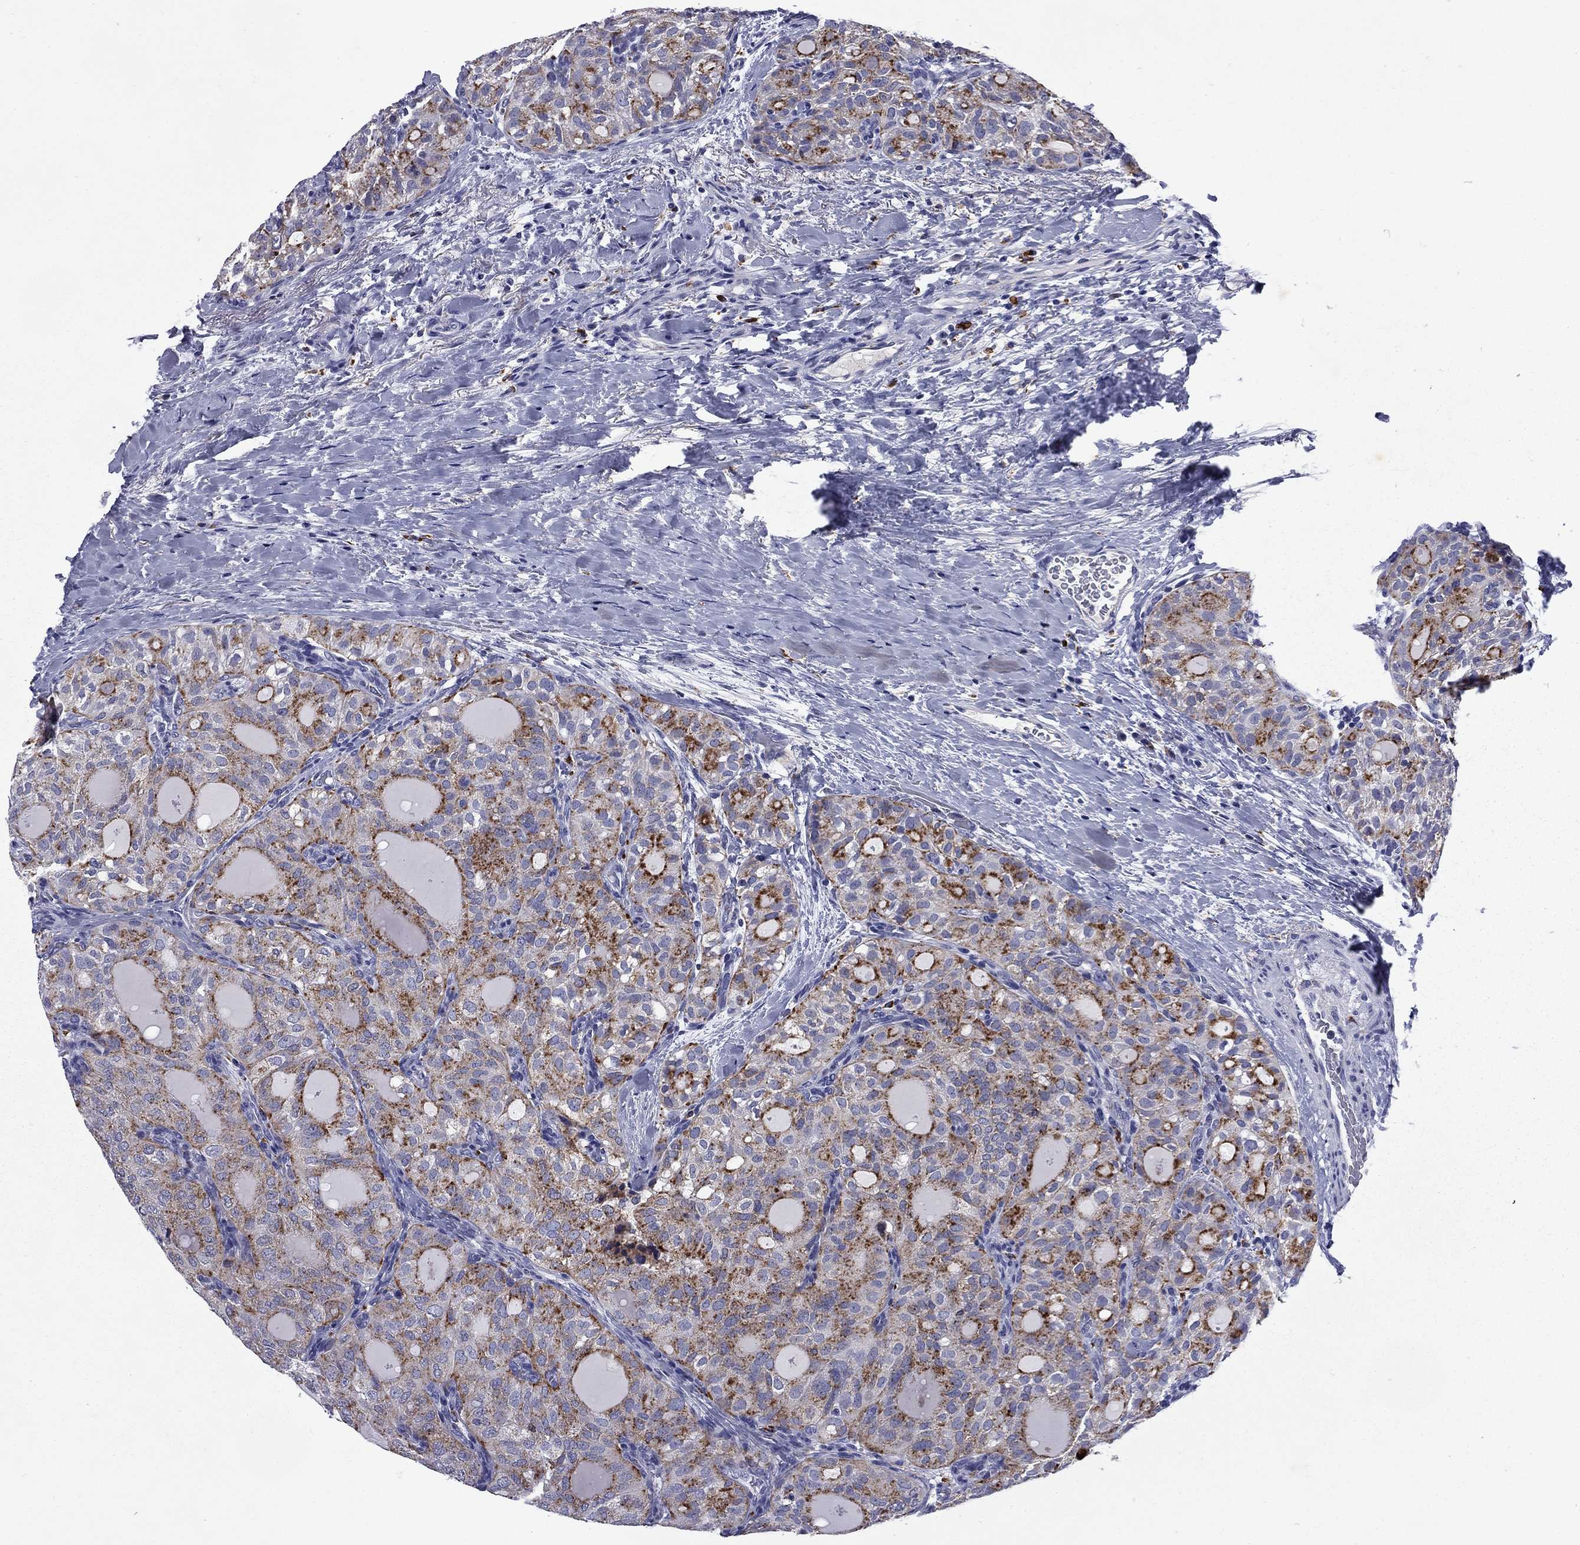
{"staining": {"intensity": "moderate", "quantity": "25%-75%", "location": "cytoplasmic/membranous"}, "tissue": "thyroid cancer", "cell_type": "Tumor cells", "image_type": "cancer", "snomed": [{"axis": "morphology", "description": "Follicular adenoma carcinoma, NOS"}, {"axis": "topography", "description": "Thyroid gland"}], "caption": "A micrograph showing moderate cytoplasmic/membranous positivity in approximately 25%-75% of tumor cells in follicular adenoma carcinoma (thyroid), as visualized by brown immunohistochemical staining.", "gene": "MADCAM1", "patient": {"sex": "male", "age": 75}}